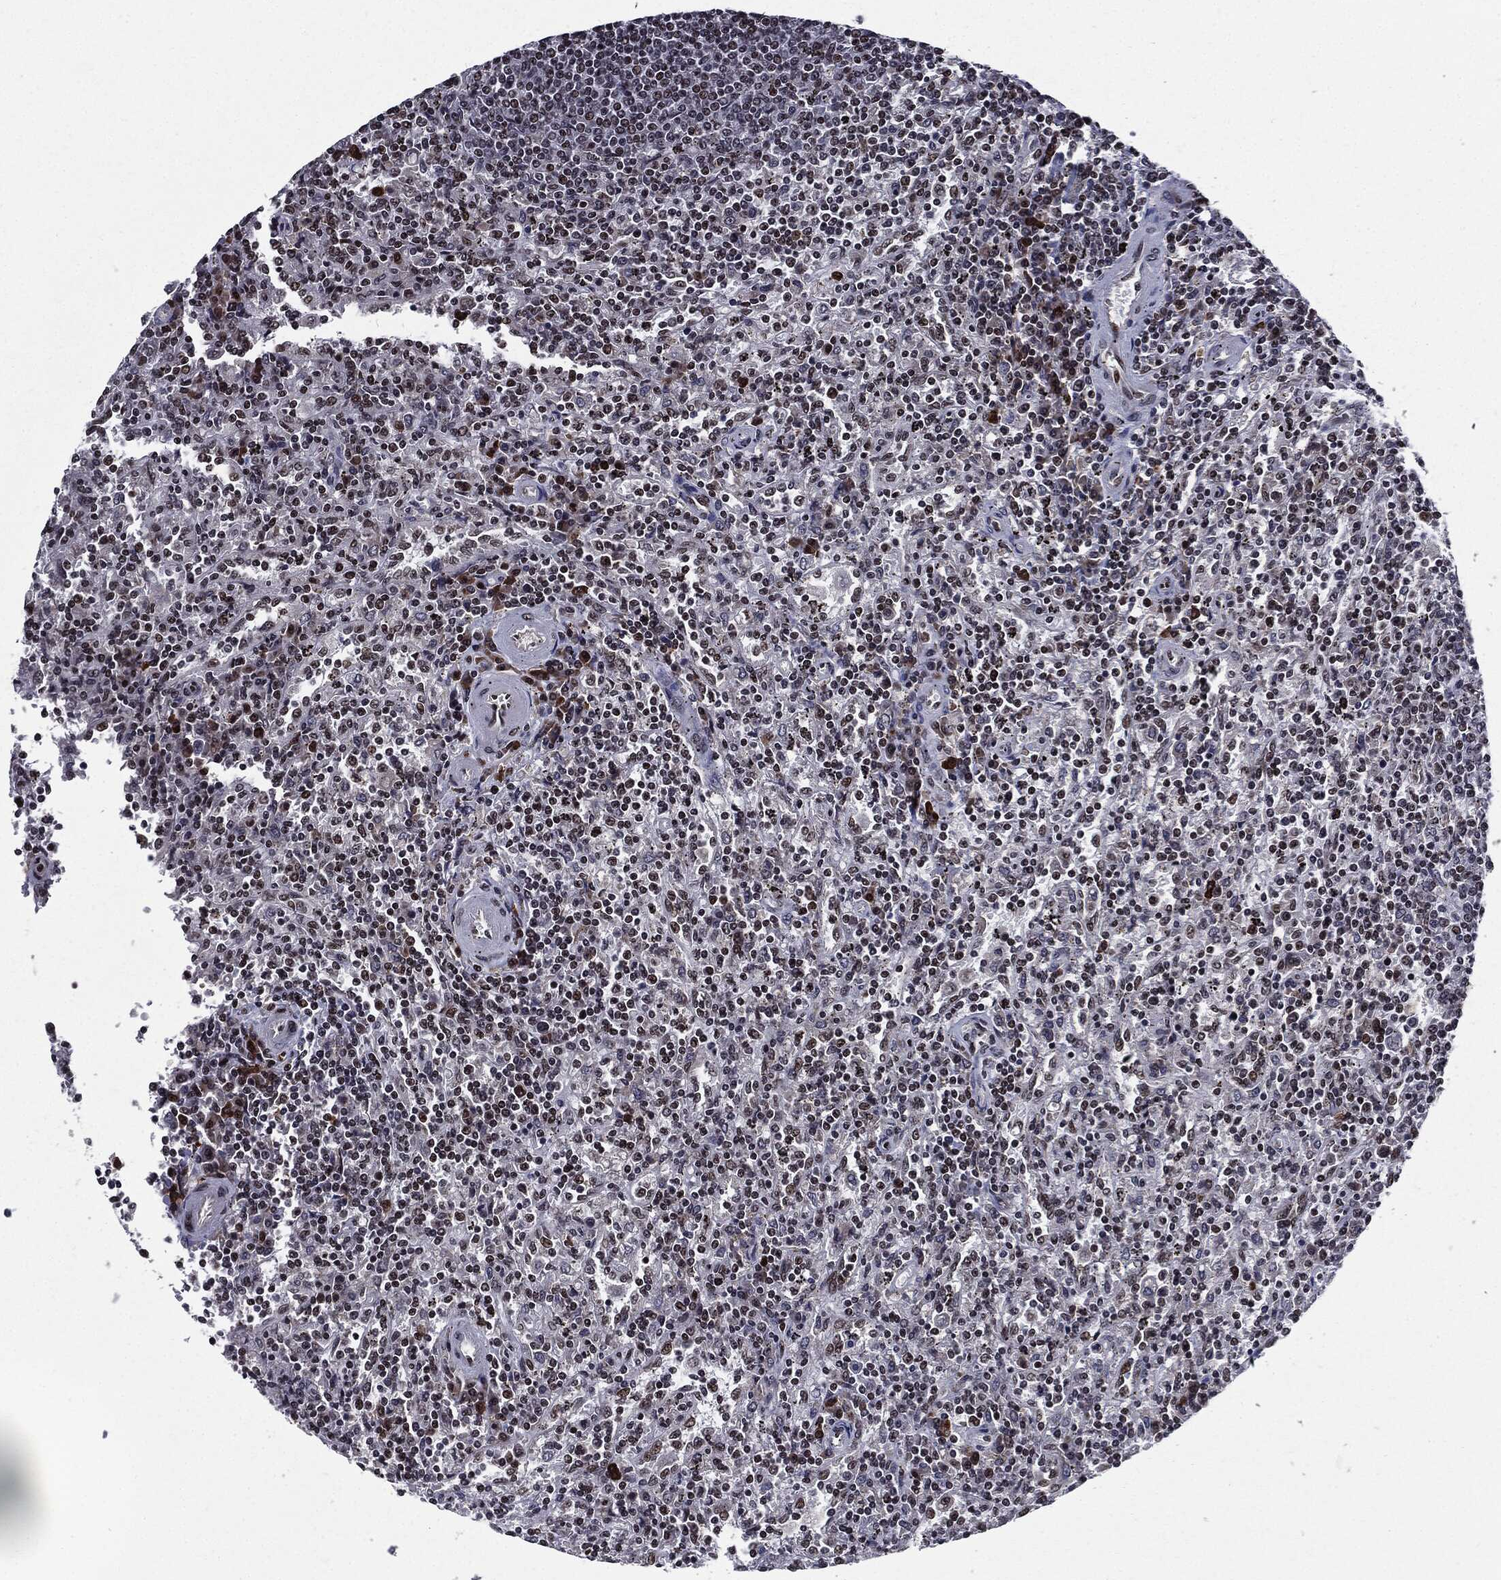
{"staining": {"intensity": "negative", "quantity": "none", "location": "none"}, "tissue": "lymphoma", "cell_type": "Tumor cells", "image_type": "cancer", "snomed": [{"axis": "morphology", "description": "Malignant lymphoma, non-Hodgkin's type, Low grade"}, {"axis": "topography", "description": "Spleen"}], "caption": "High power microscopy micrograph of an immunohistochemistry (IHC) image of lymphoma, revealing no significant expression in tumor cells.", "gene": "ZFP91", "patient": {"sex": "male", "age": 62}}